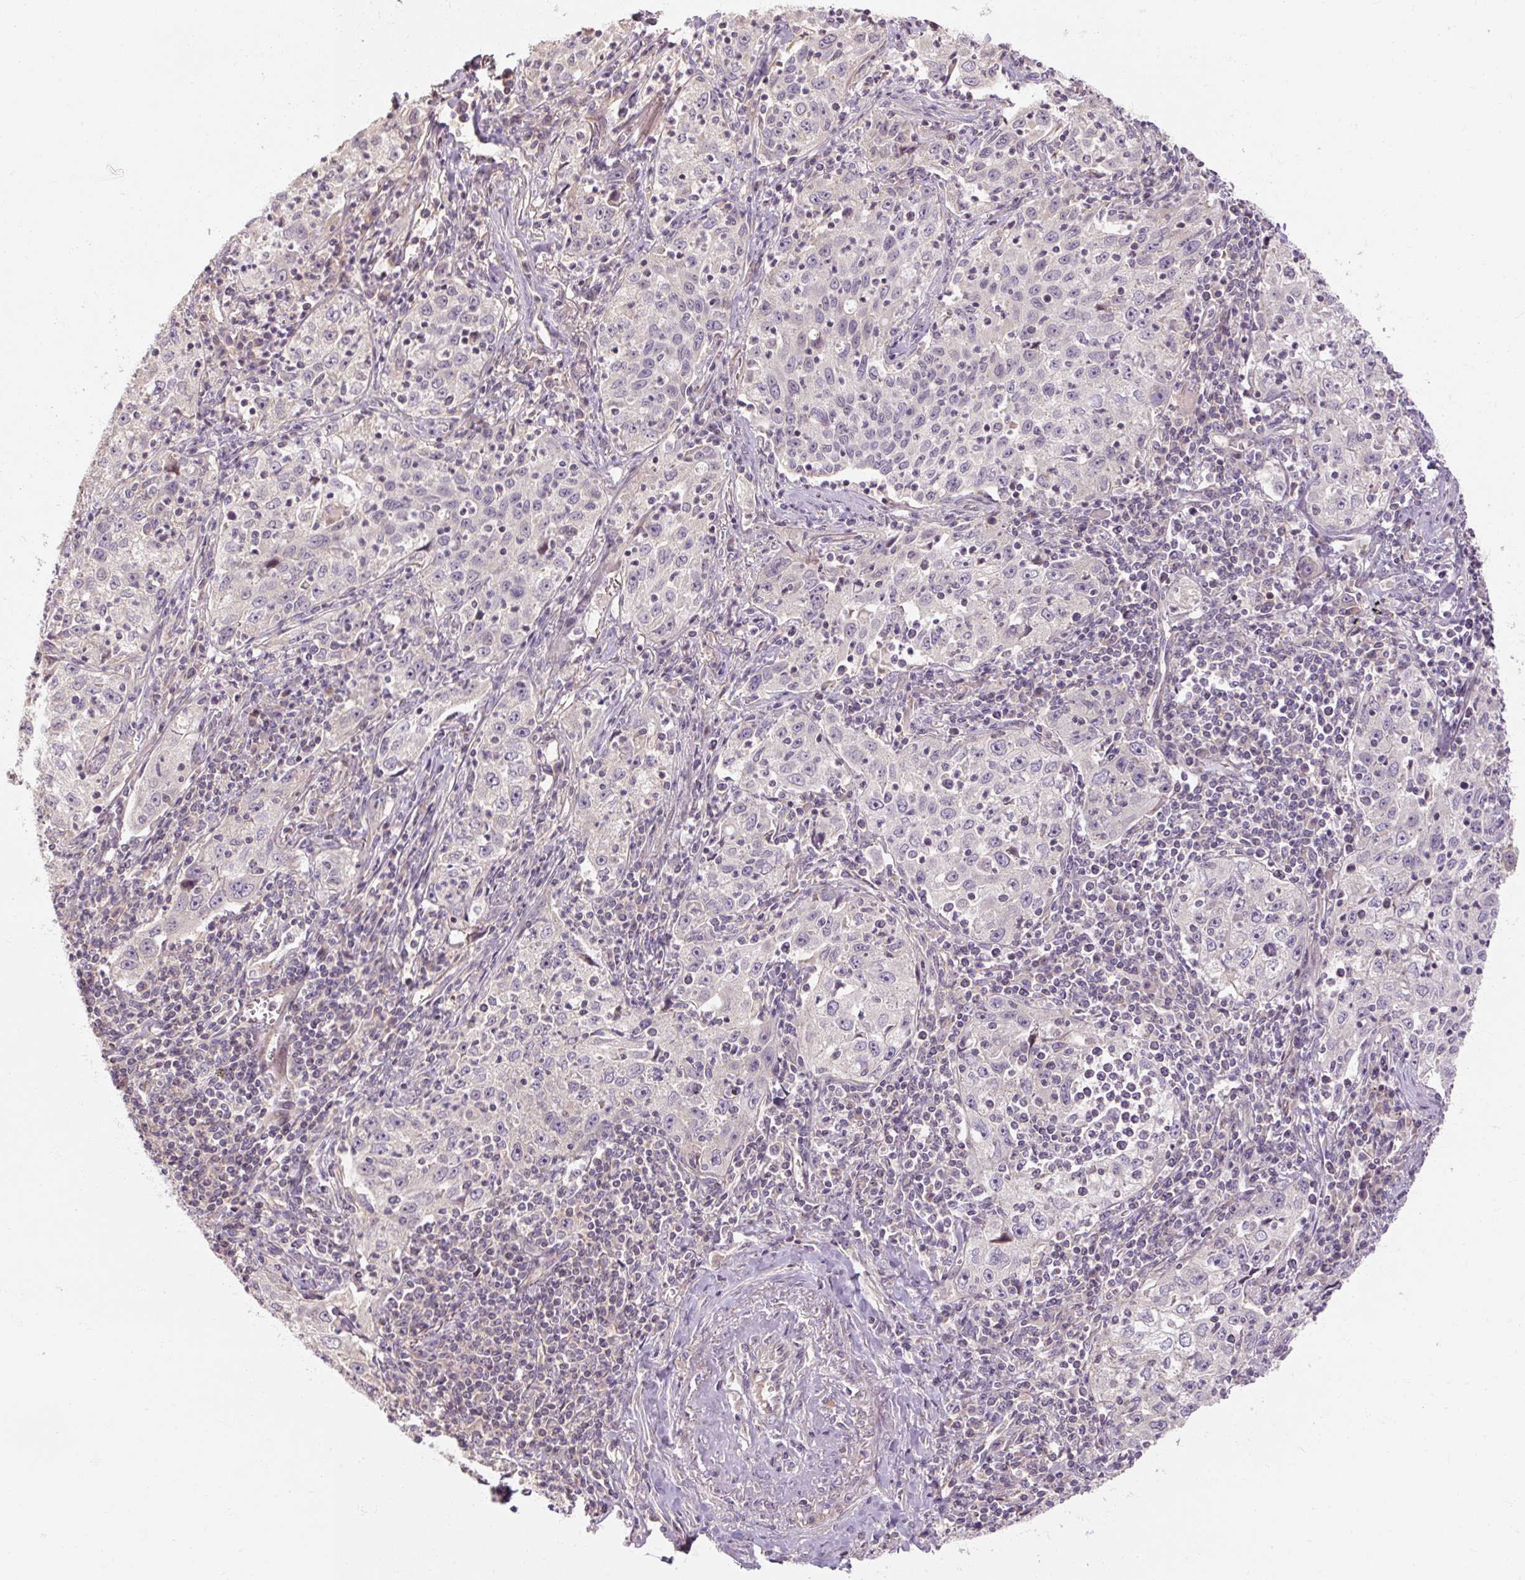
{"staining": {"intensity": "negative", "quantity": "none", "location": "none"}, "tissue": "lung cancer", "cell_type": "Tumor cells", "image_type": "cancer", "snomed": [{"axis": "morphology", "description": "Squamous cell carcinoma, NOS"}, {"axis": "topography", "description": "Lung"}], "caption": "A photomicrograph of lung squamous cell carcinoma stained for a protein demonstrates no brown staining in tumor cells. (Brightfield microscopy of DAB immunohistochemistry at high magnification).", "gene": "RB1CC1", "patient": {"sex": "male", "age": 71}}